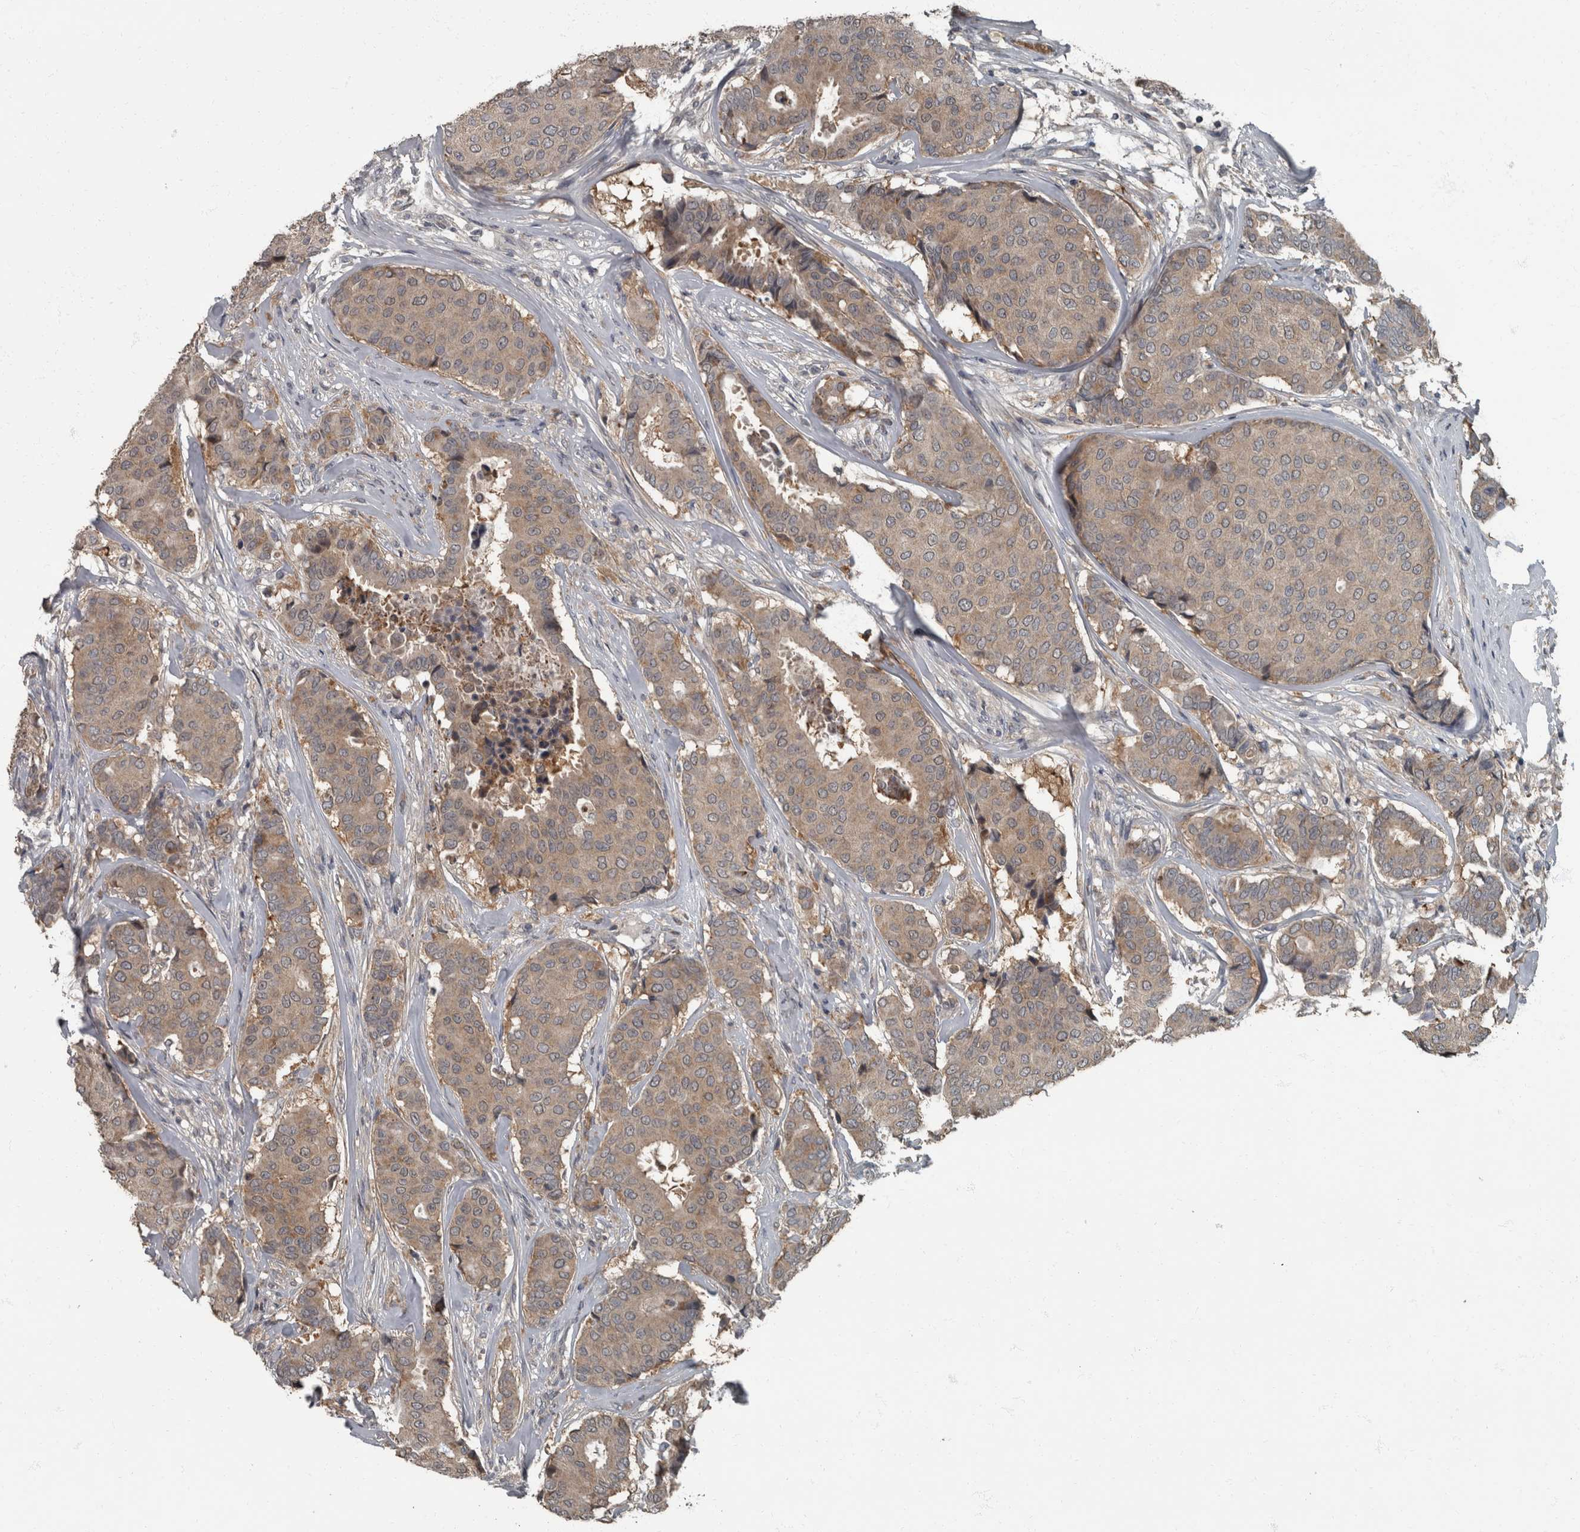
{"staining": {"intensity": "weak", "quantity": ">75%", "location": "cytoplasmic/membranous"}, "tissue": "breast cancer", "cell_type": "Tumor cells", "image_type": "cancer", "snomed": [{"axis": "morphology", "description": "Duct carcinoma"}, {"axis": "topography", "description": "Breast"}], "caption": "About >75% of tumor cells in breast cancer (intraductal carcinoma) exhibit weak cytoplasmic/membranous protein expression as visualized by brown immunohistochemical staining.", "gene": "RABGGTB", "patient": {"sex": "female", "age": 75}}